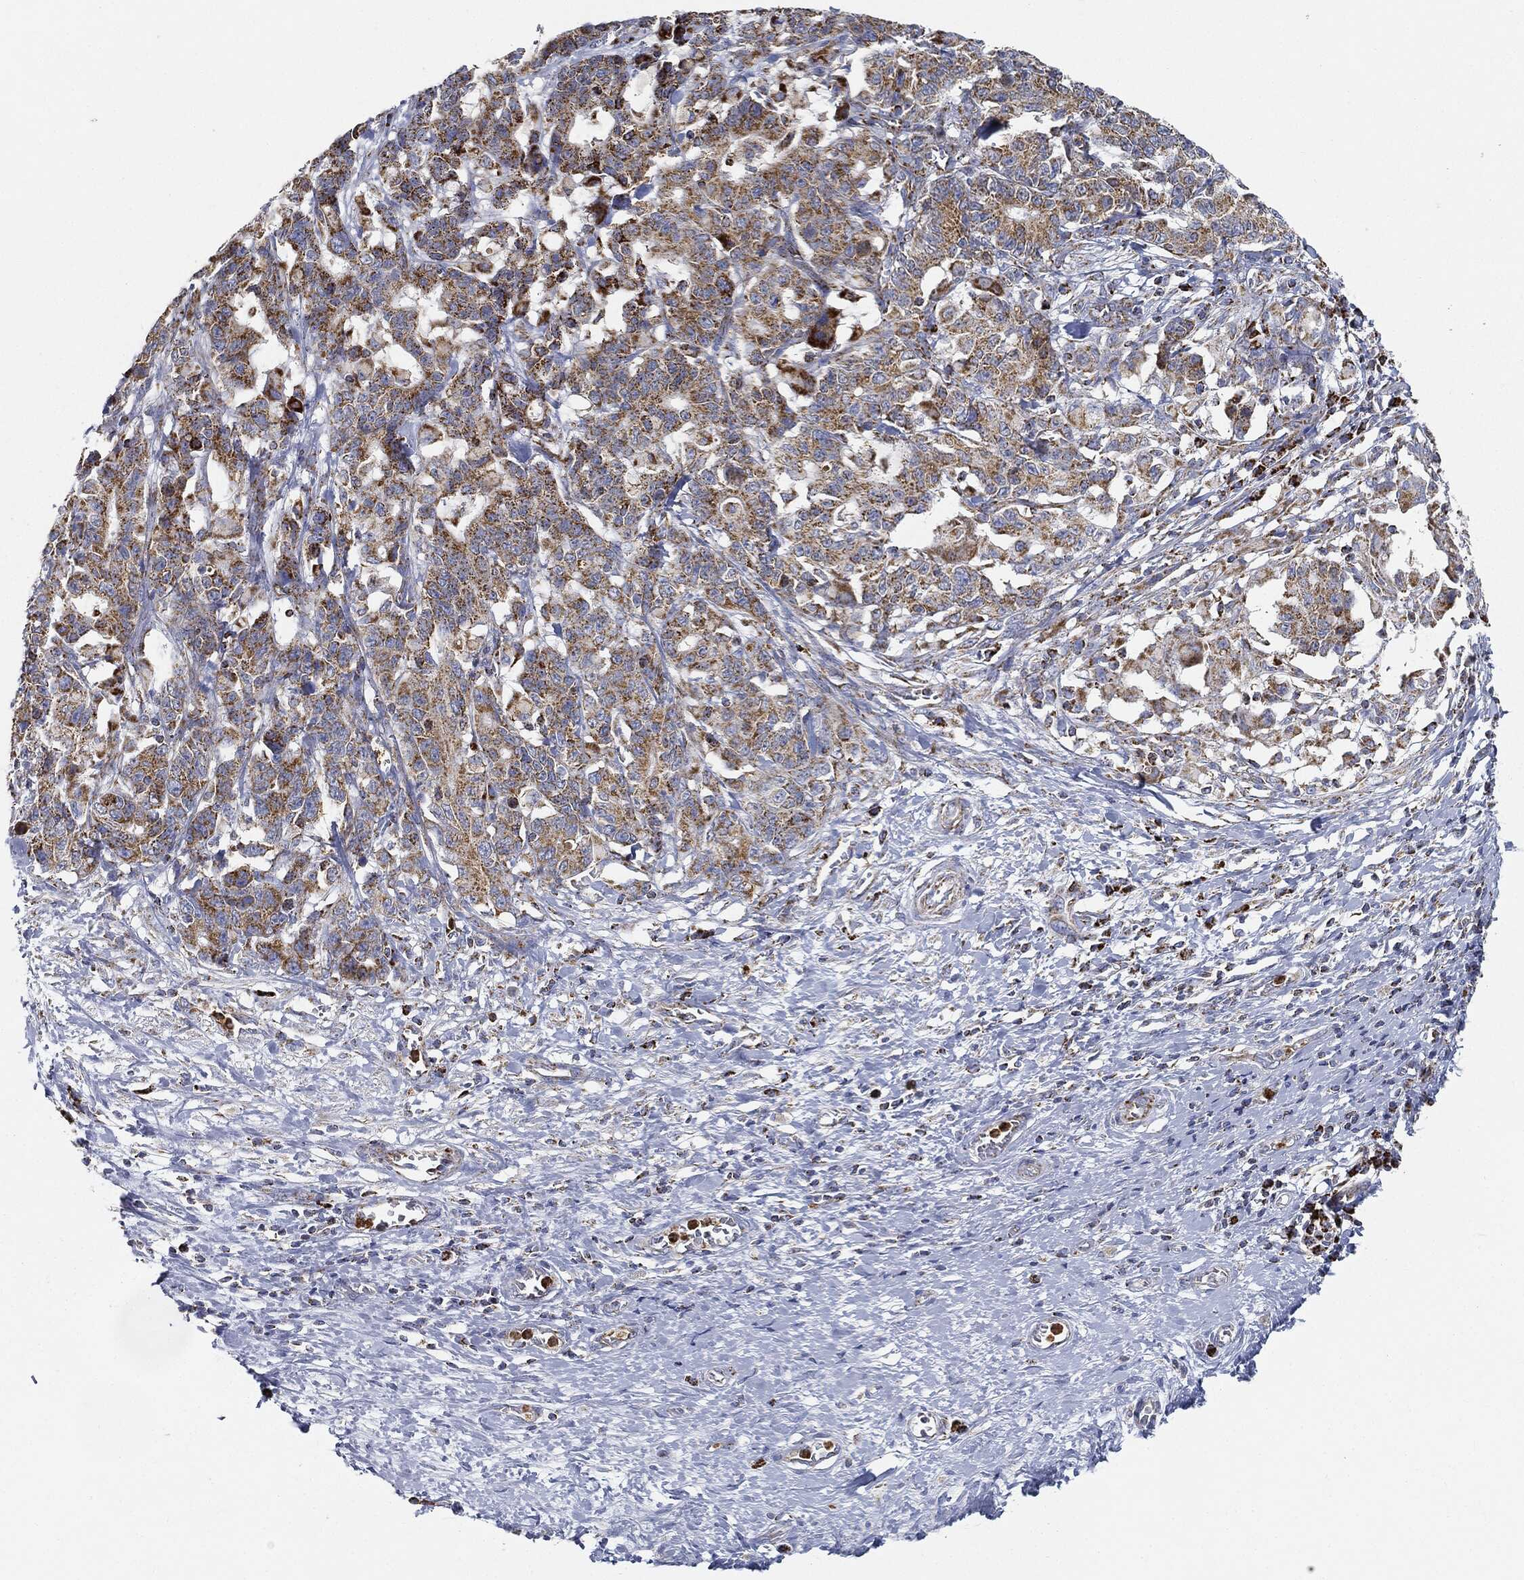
{"staining": {"intensity": "strong", "quantity": ">75%", "location": "cytoplasmic/membranous"}, "tissue": "stomach cancer", "cell_type": "Tumor cells", "image_type": "cancer", "snomed": [{"axis": "morphology", "description": "Normal tissue, NOS"}, {"axis": "morphology", "description": "Adenocarcinoma, NOS"}, {"axis": "topography", "description": "Stomach"}], "caption": "Immunohistochemistry (IHC) of stomach cancer (adenocarcinoma) exhibits high levels of strong cytoplasmic/membranous positivity in about >75% of tumor cells.", "gene": "CAPN15", "patient": {"sex": "female", "age": 64}}